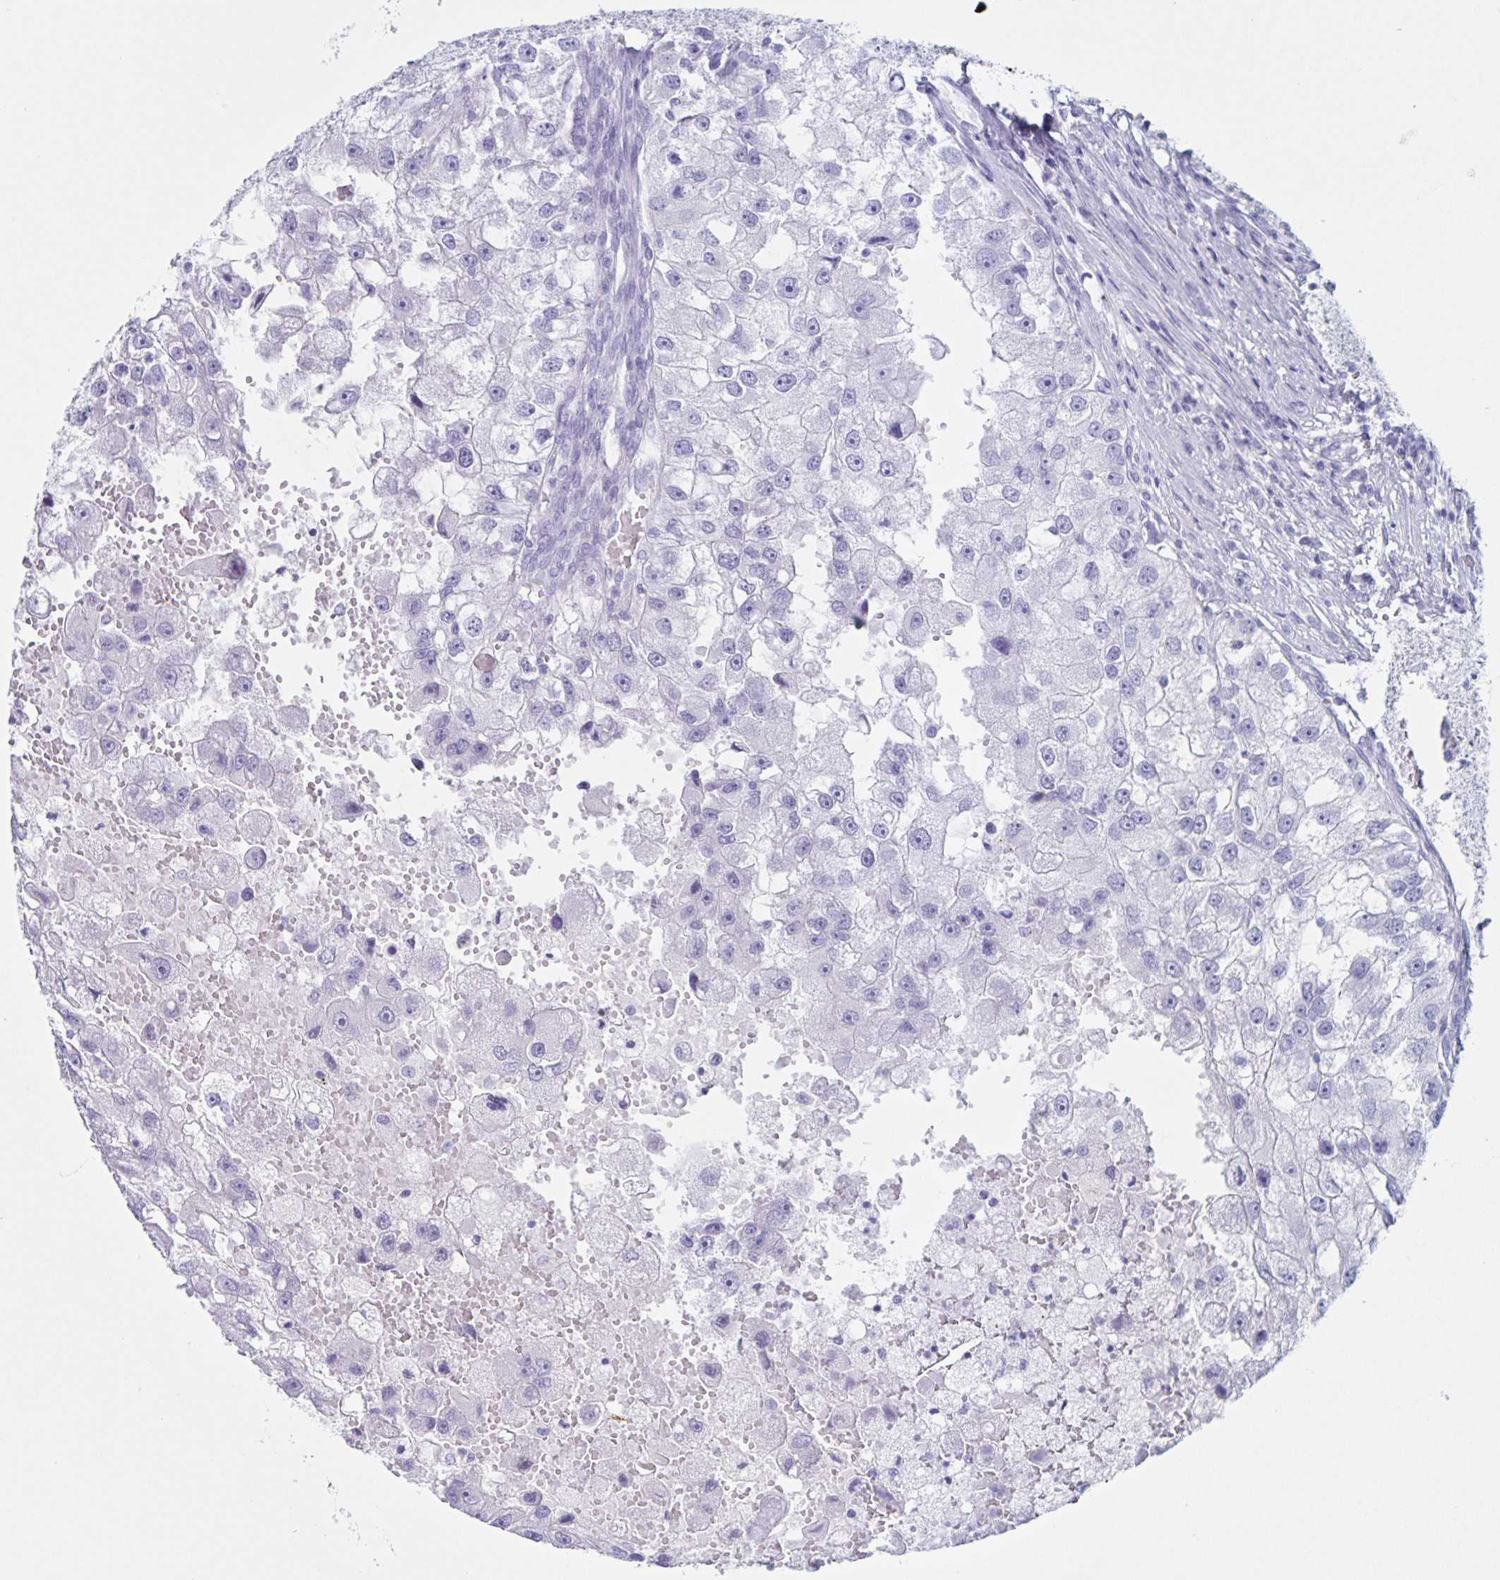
{"staining": {"intensity": "negative", "quantity": "none", "location": "none"}, "tissue": "renal cancer", "cell_type": "Tumor cells", "image_type": "cancer", "snomed": [{"axis": "morphology", "description": "Adenocarcinoma, NOS"}, {"axis": "topography", "description": "Kidney"}], "caption": "DAB immunohistochemical staining of renal cancer displays no significant staining in tumor cells. Brightfield microscopy of immunohistochemistry (IHC) stained with DAB (3,3'-diaminobenzidine) (brown) and hematoxylin (blue), captured at high magnification.", "gene": "C12orf56", "patient": {"sex": "male", "age": 63}}